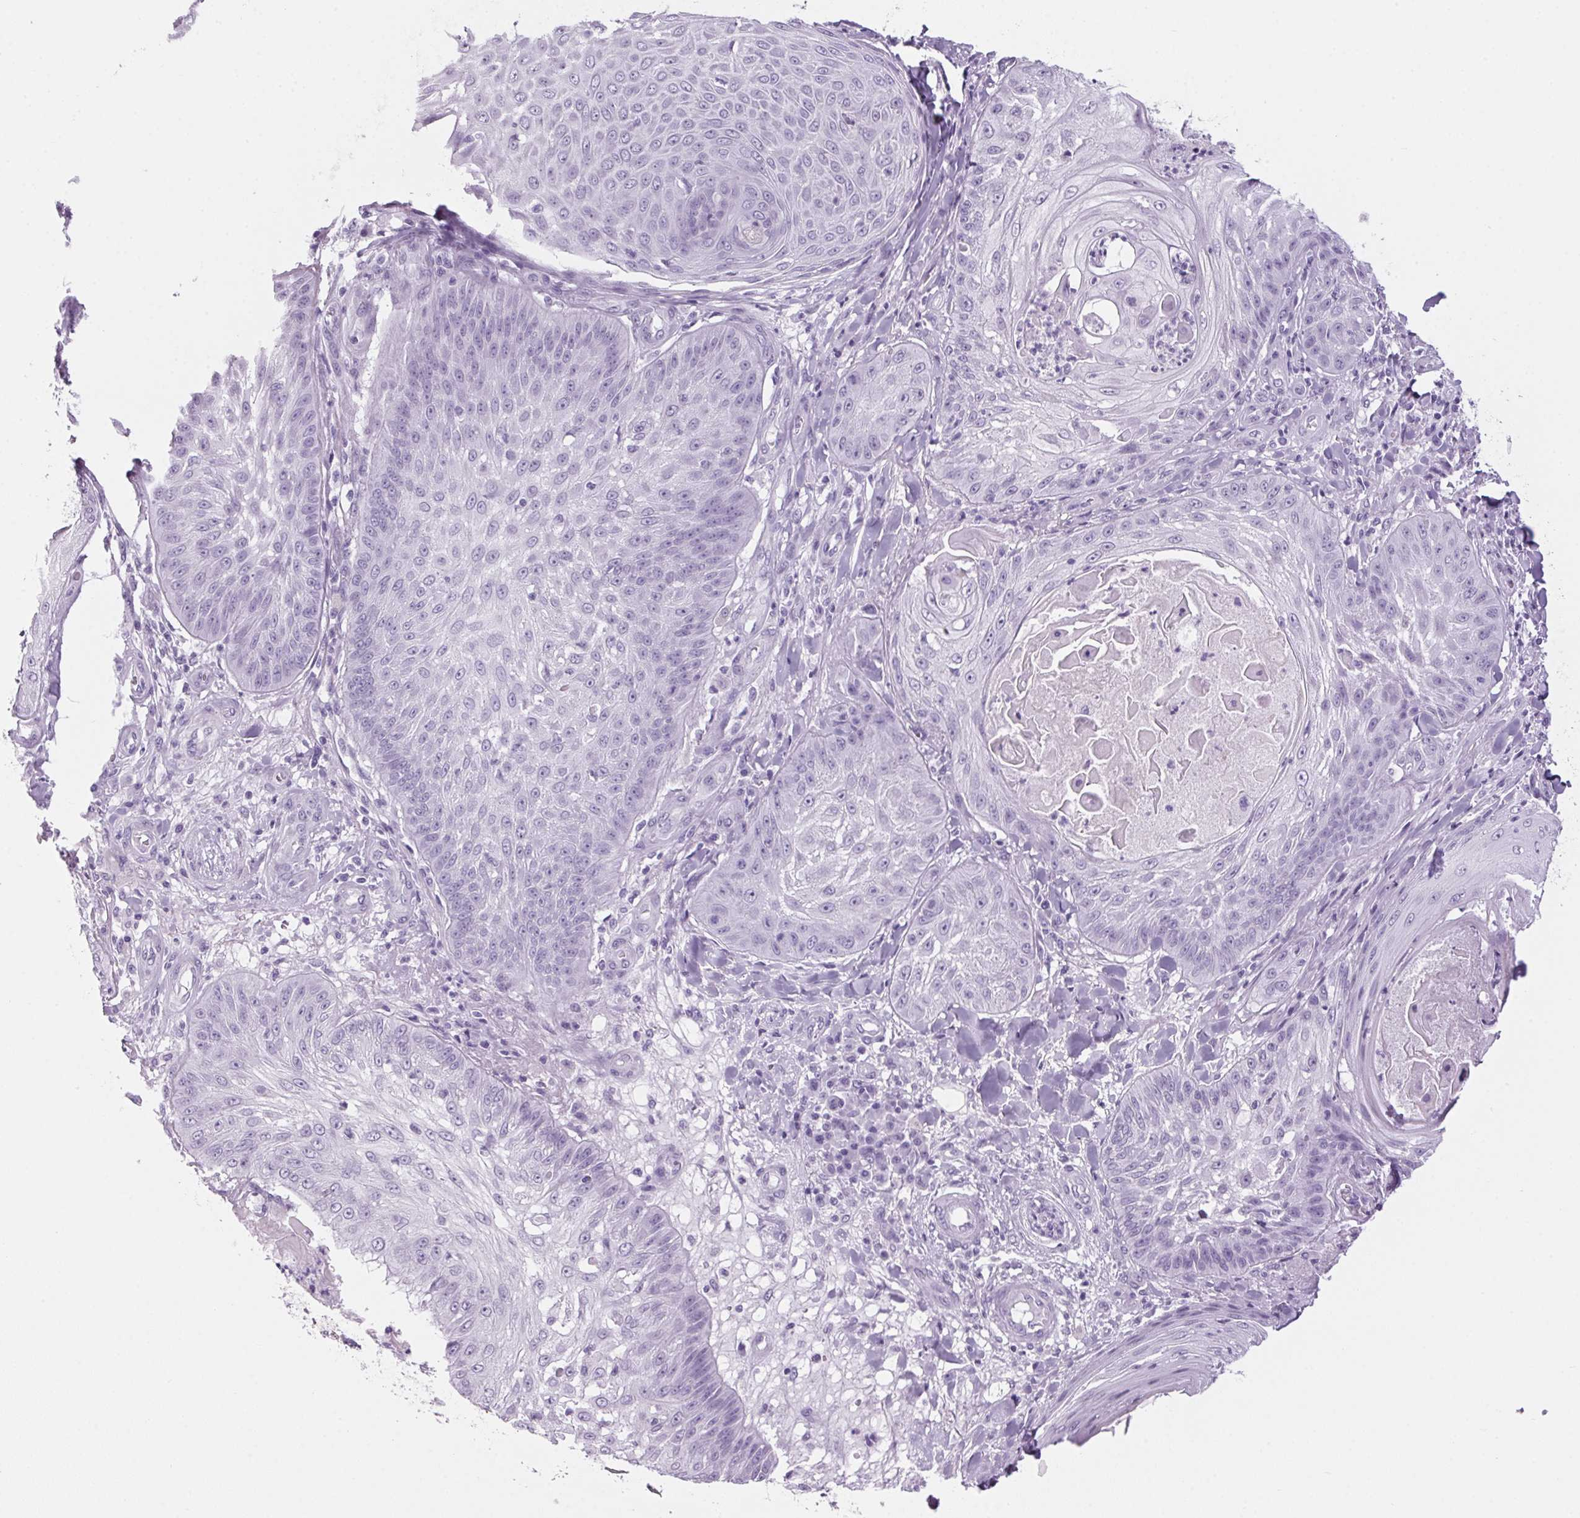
{"staining": {"intensity": "negative", "quantity": "none", "location": "none"}, "tissue": "skin cancer", "cell_type": "Tumor cells", "image_type": "cancer", "snomed": [{"axis": "morphology", "description": "Squamous cell carcinoma, NOS"}, {"axis": "topography", "description": "Skin"}], "caption": "IHC micrograph of neoplastic tissue: human skin squamous cell carcinoma stained with DAB demonstrates no significant protein positivity in tumor cells.", "gene": "PPP1R1A", "patient": {"sex": "male", "age": 70}}